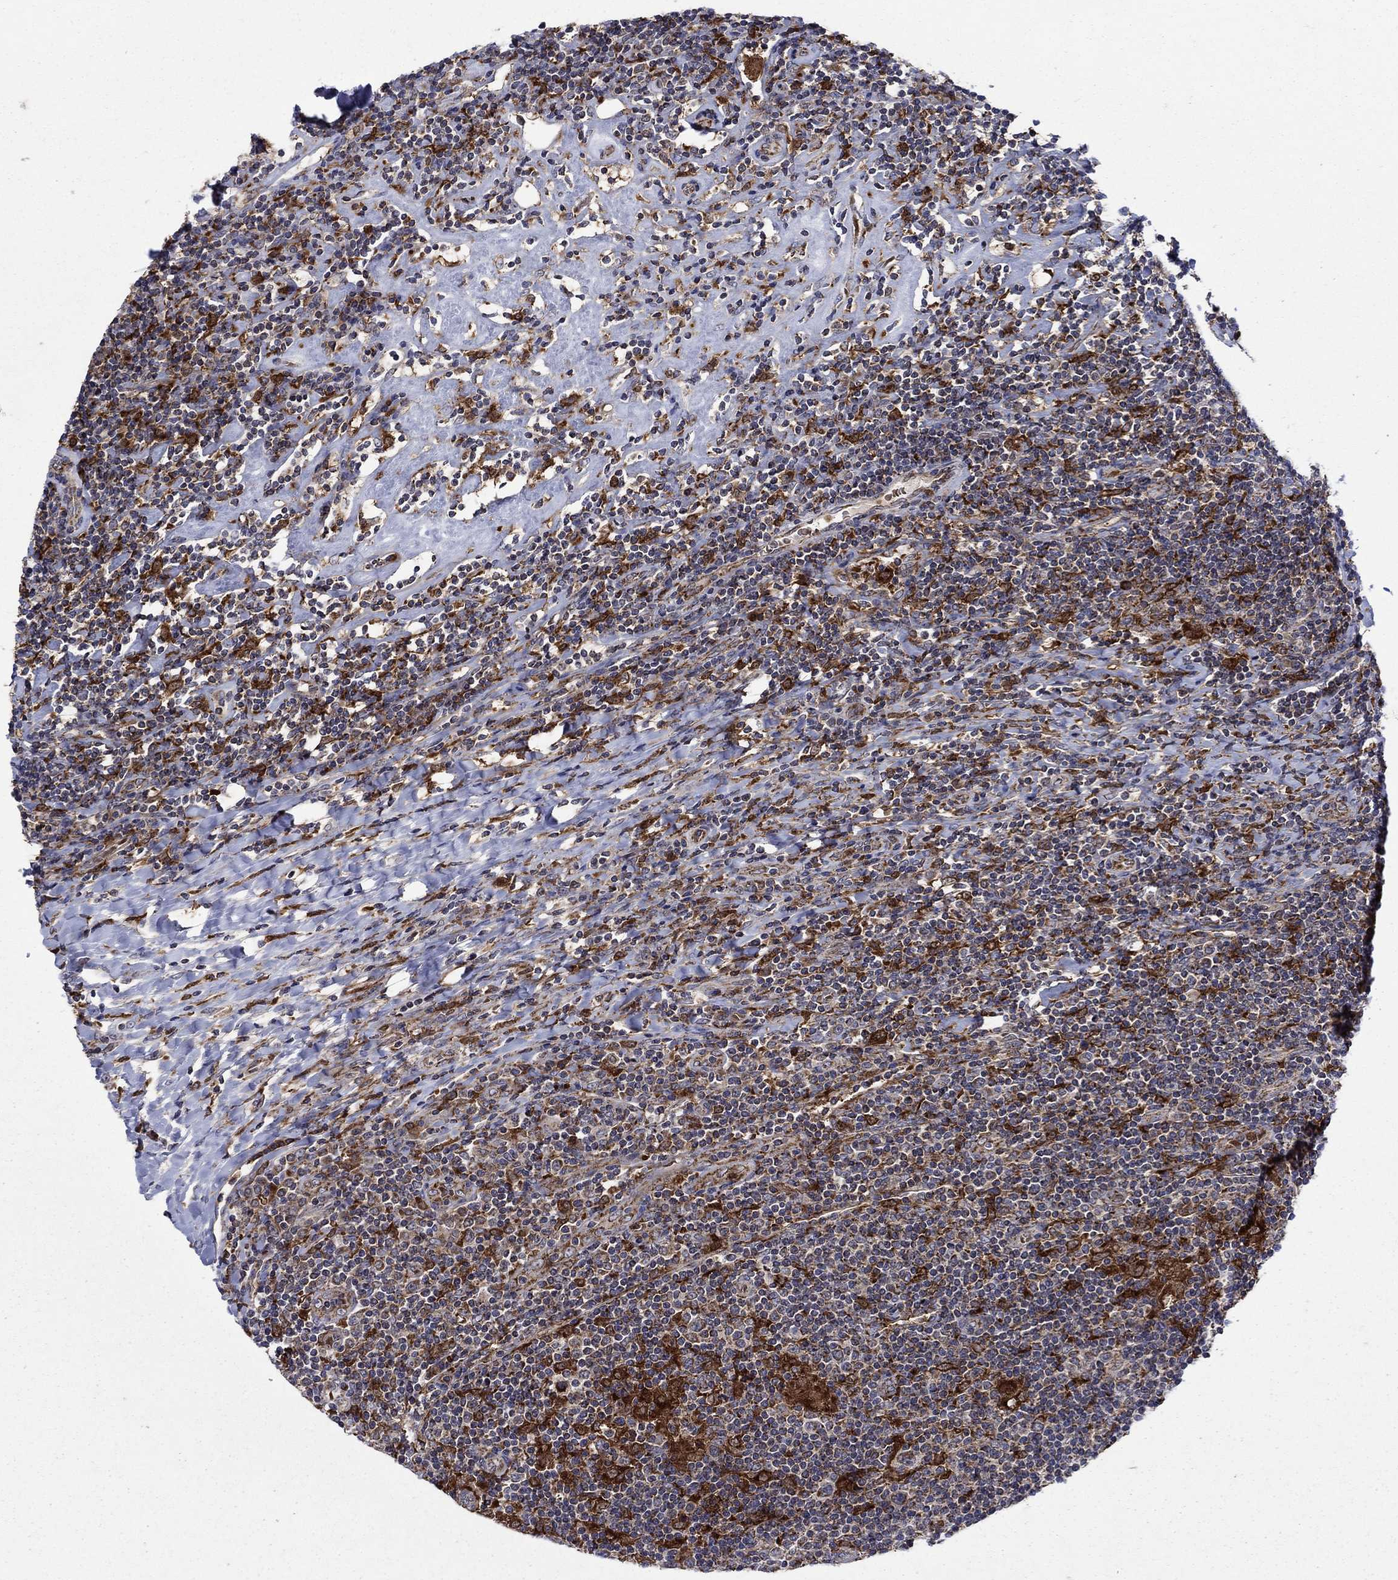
{"staining": {"intensity": "weak", "quantity": ">75%", "location": "cytoplasmic/membranous"}, "tissue": "lymphoma", "cell_type": "Tumor cells", "image_type": "cancer", "snomed": [{"axis": "morphology", "description": "Hodgkin's disease, NOS"}, {"axis": "topography", "description": "Lymph node"}], "caption": "An immunohistochemistry (IHC) image of tumor tissue is shown. Protein staining in brown highlights weak cytoplasmic/membranous positivity in lymphoma within tumor cells.", "gene": "RNF19B", "patient": {"sex": "male", "age": 40}}